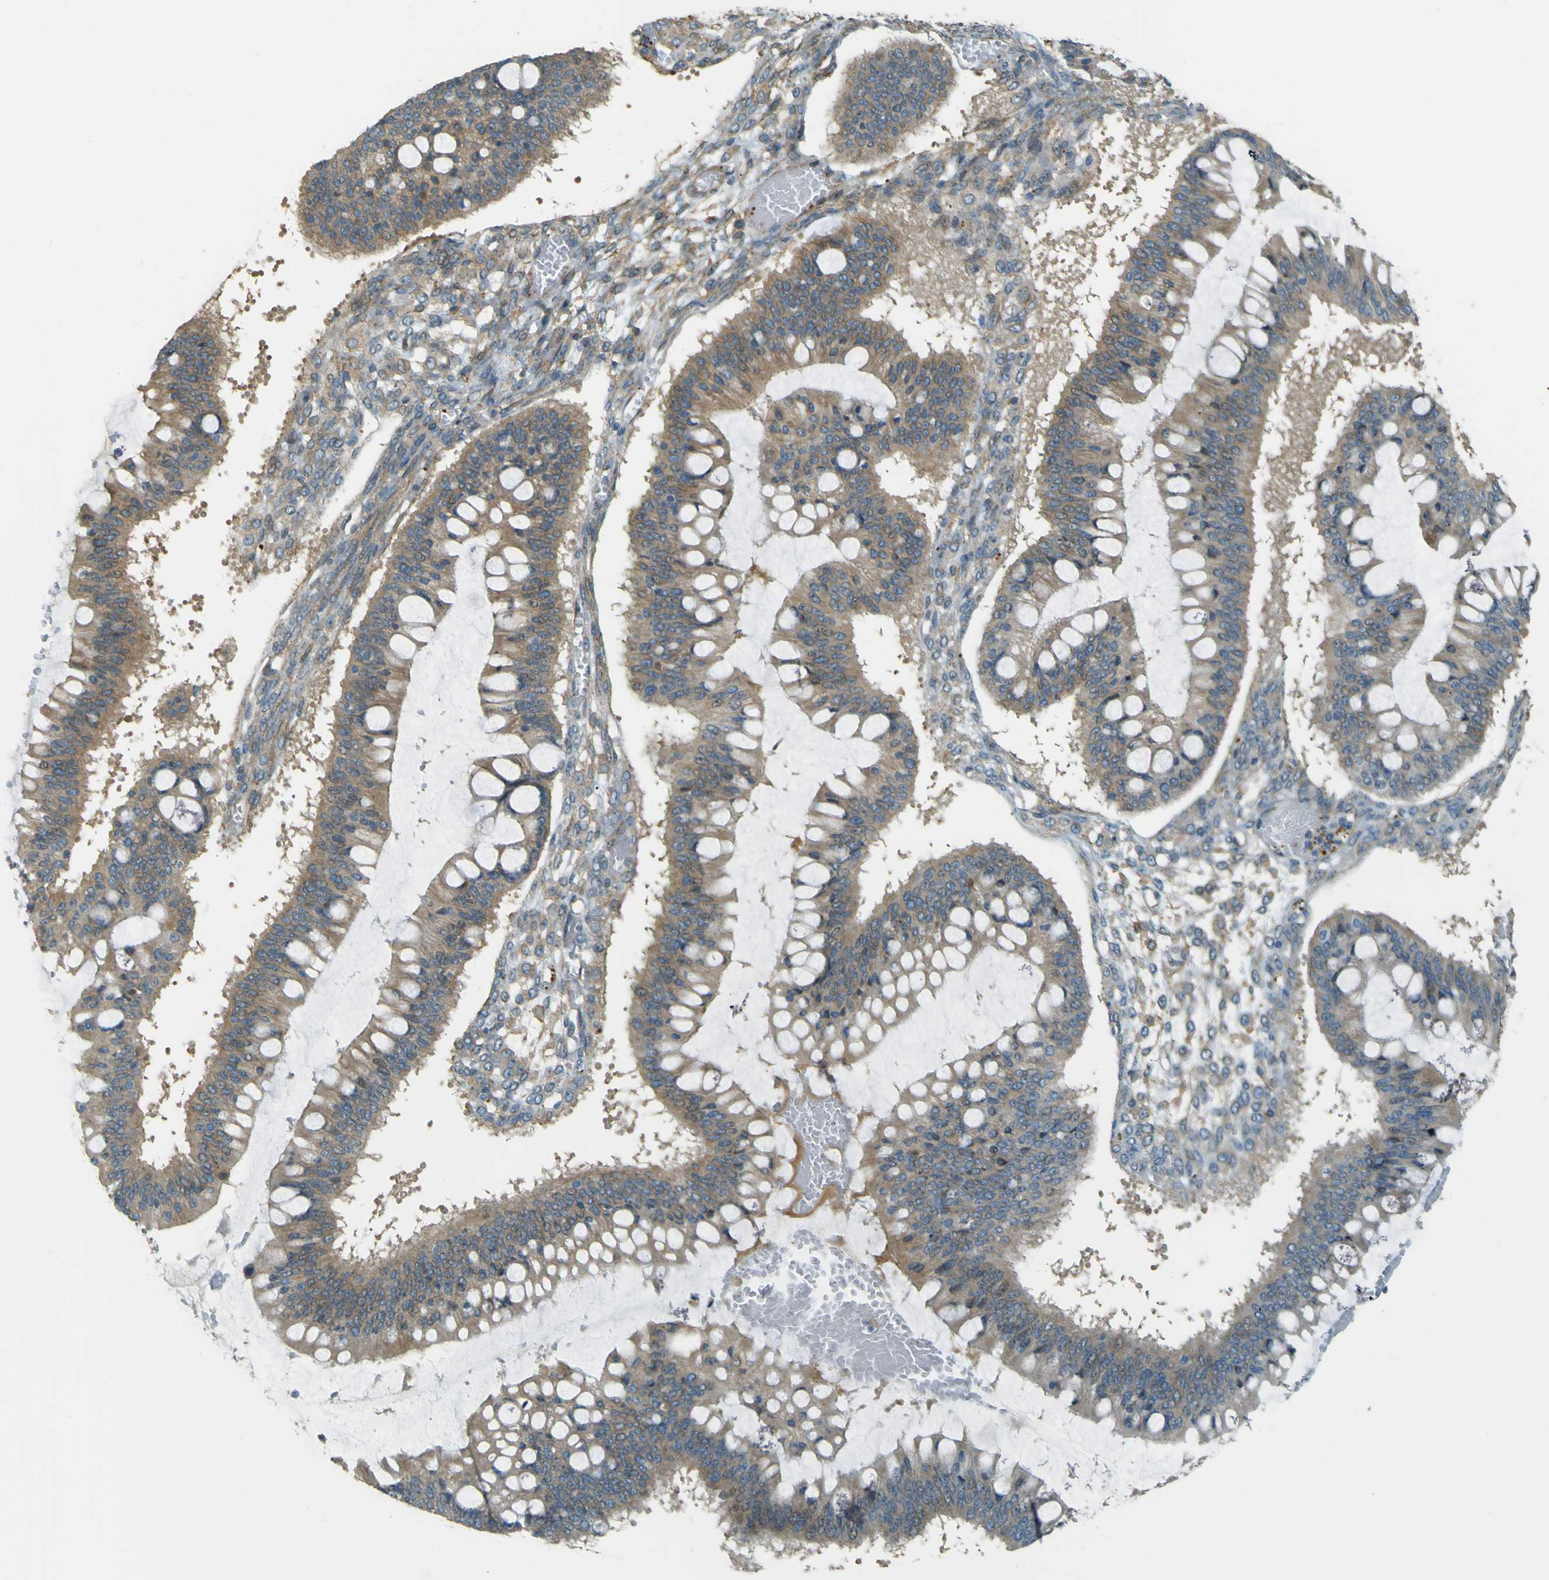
{"staining": {"intensity": "moderate", "quantity": "25%-75%", "location": "cytoplasmic/membranous"}, "tissue": "ovarian cancer", "cell_type": "Tumor cells", "image_type": "cancer", "snomed": [{"axis": "morphology", "description": "Cystadenocarcinoma, mucinous, NOS"}, {"axis": "topography", "description": "Ovary"}], "caption": "Ovarian mucinous cystadenocarcinoma stained with IHC demonstrates moderate cytoplasmic/membranous expression in approximately 25%-75% of tumor cells.", "gene": "NEXN", "patient": {"sex": "female", "age": 73}}